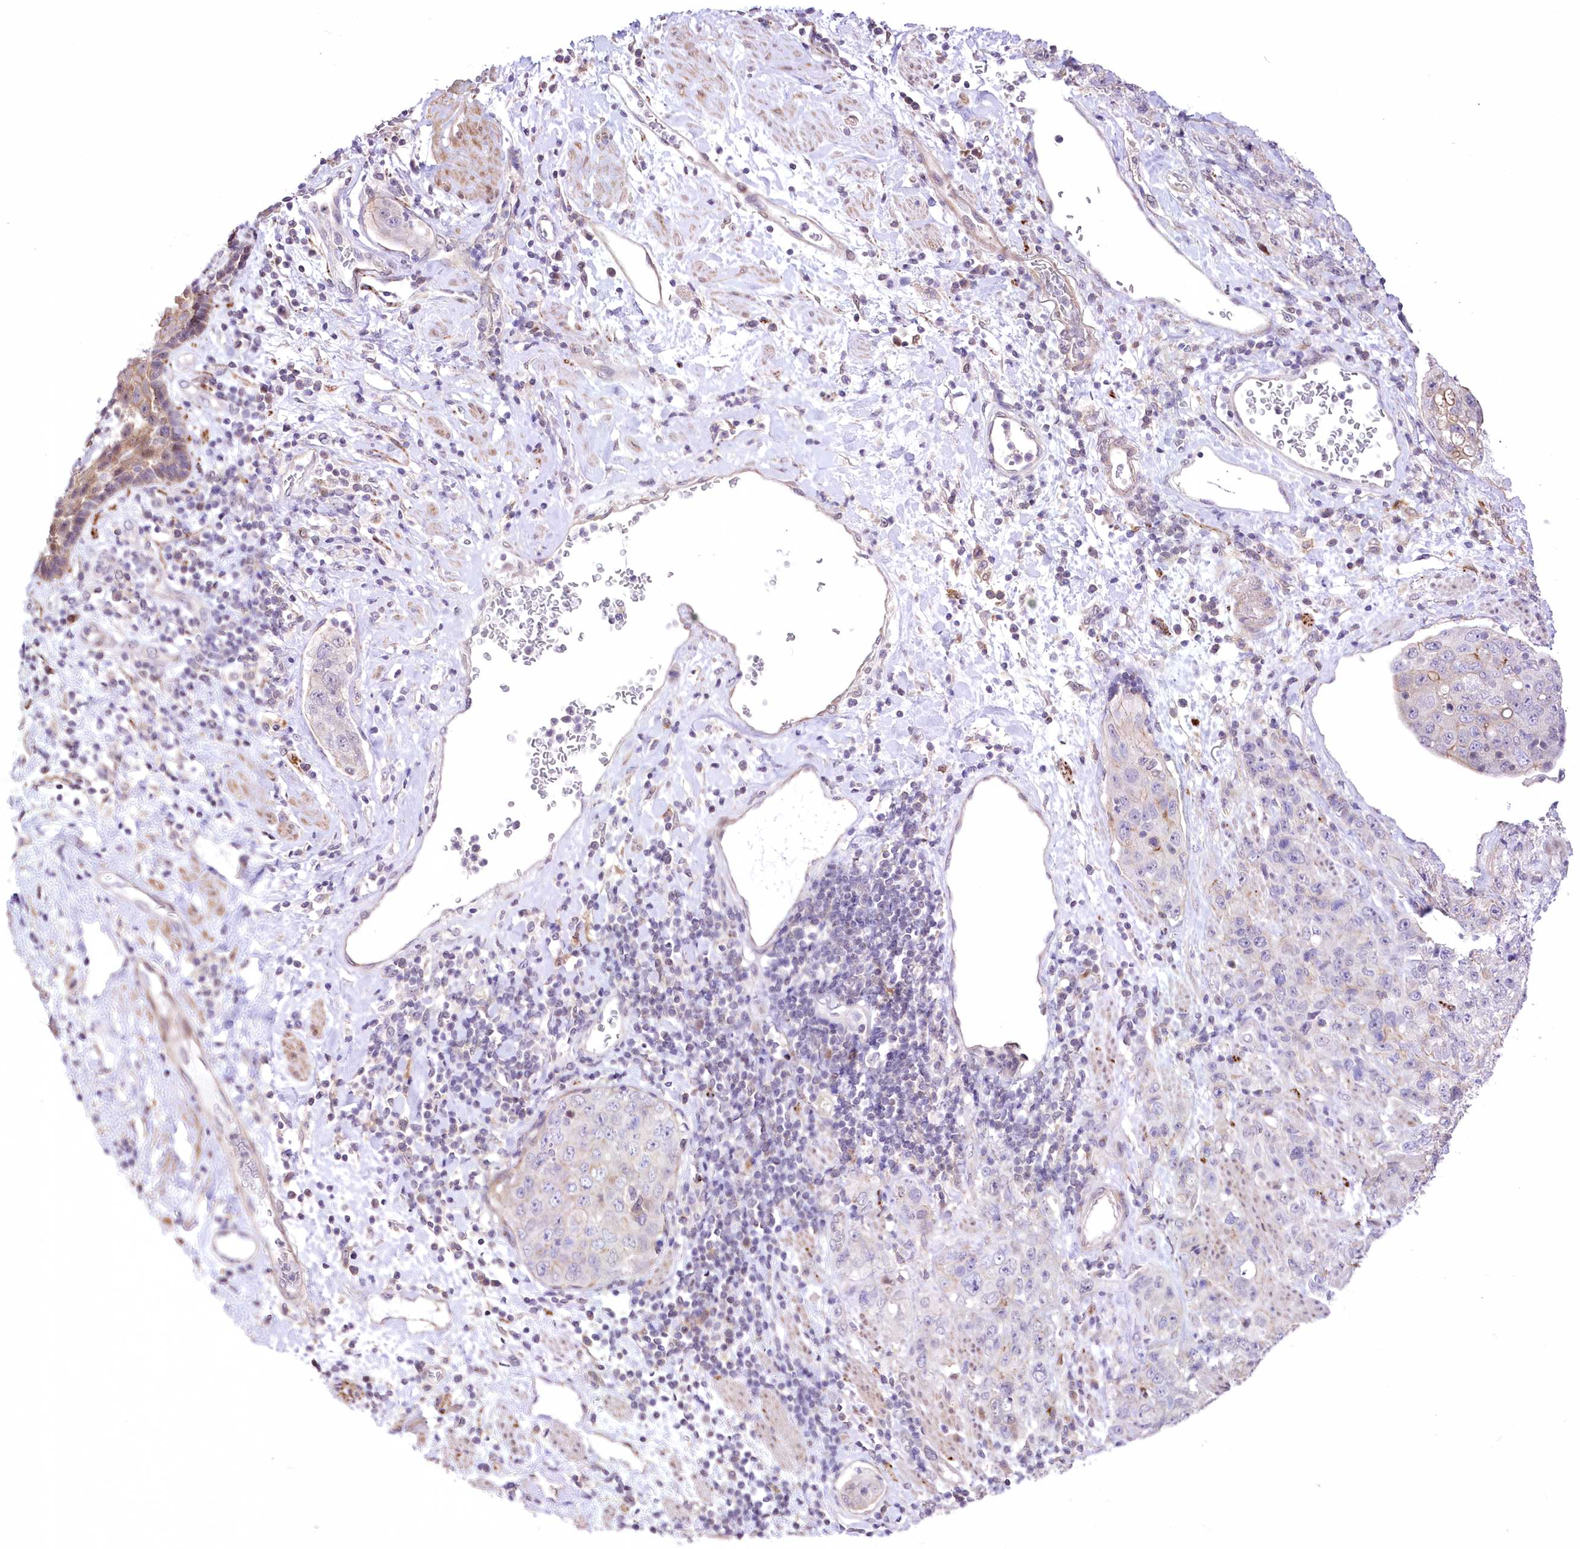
{"staining": {"intensity": "negative", "quantity": "none", "location": "none"}, "tissue": "stomach cancer", "cell_type": "Tumor cells", "image_type": "cancer", "snomed": [{"axis": "morphology", "description": "Adenocarcinoma, NOS"}, {"axis": "topography", "description": "Stomach"}], "caption": "Tumor cells show no significant protein positivity in adenocarcinoma (stomach).", "gene": "FAM241B", "patient": {"sex": "male", "age": 48}}